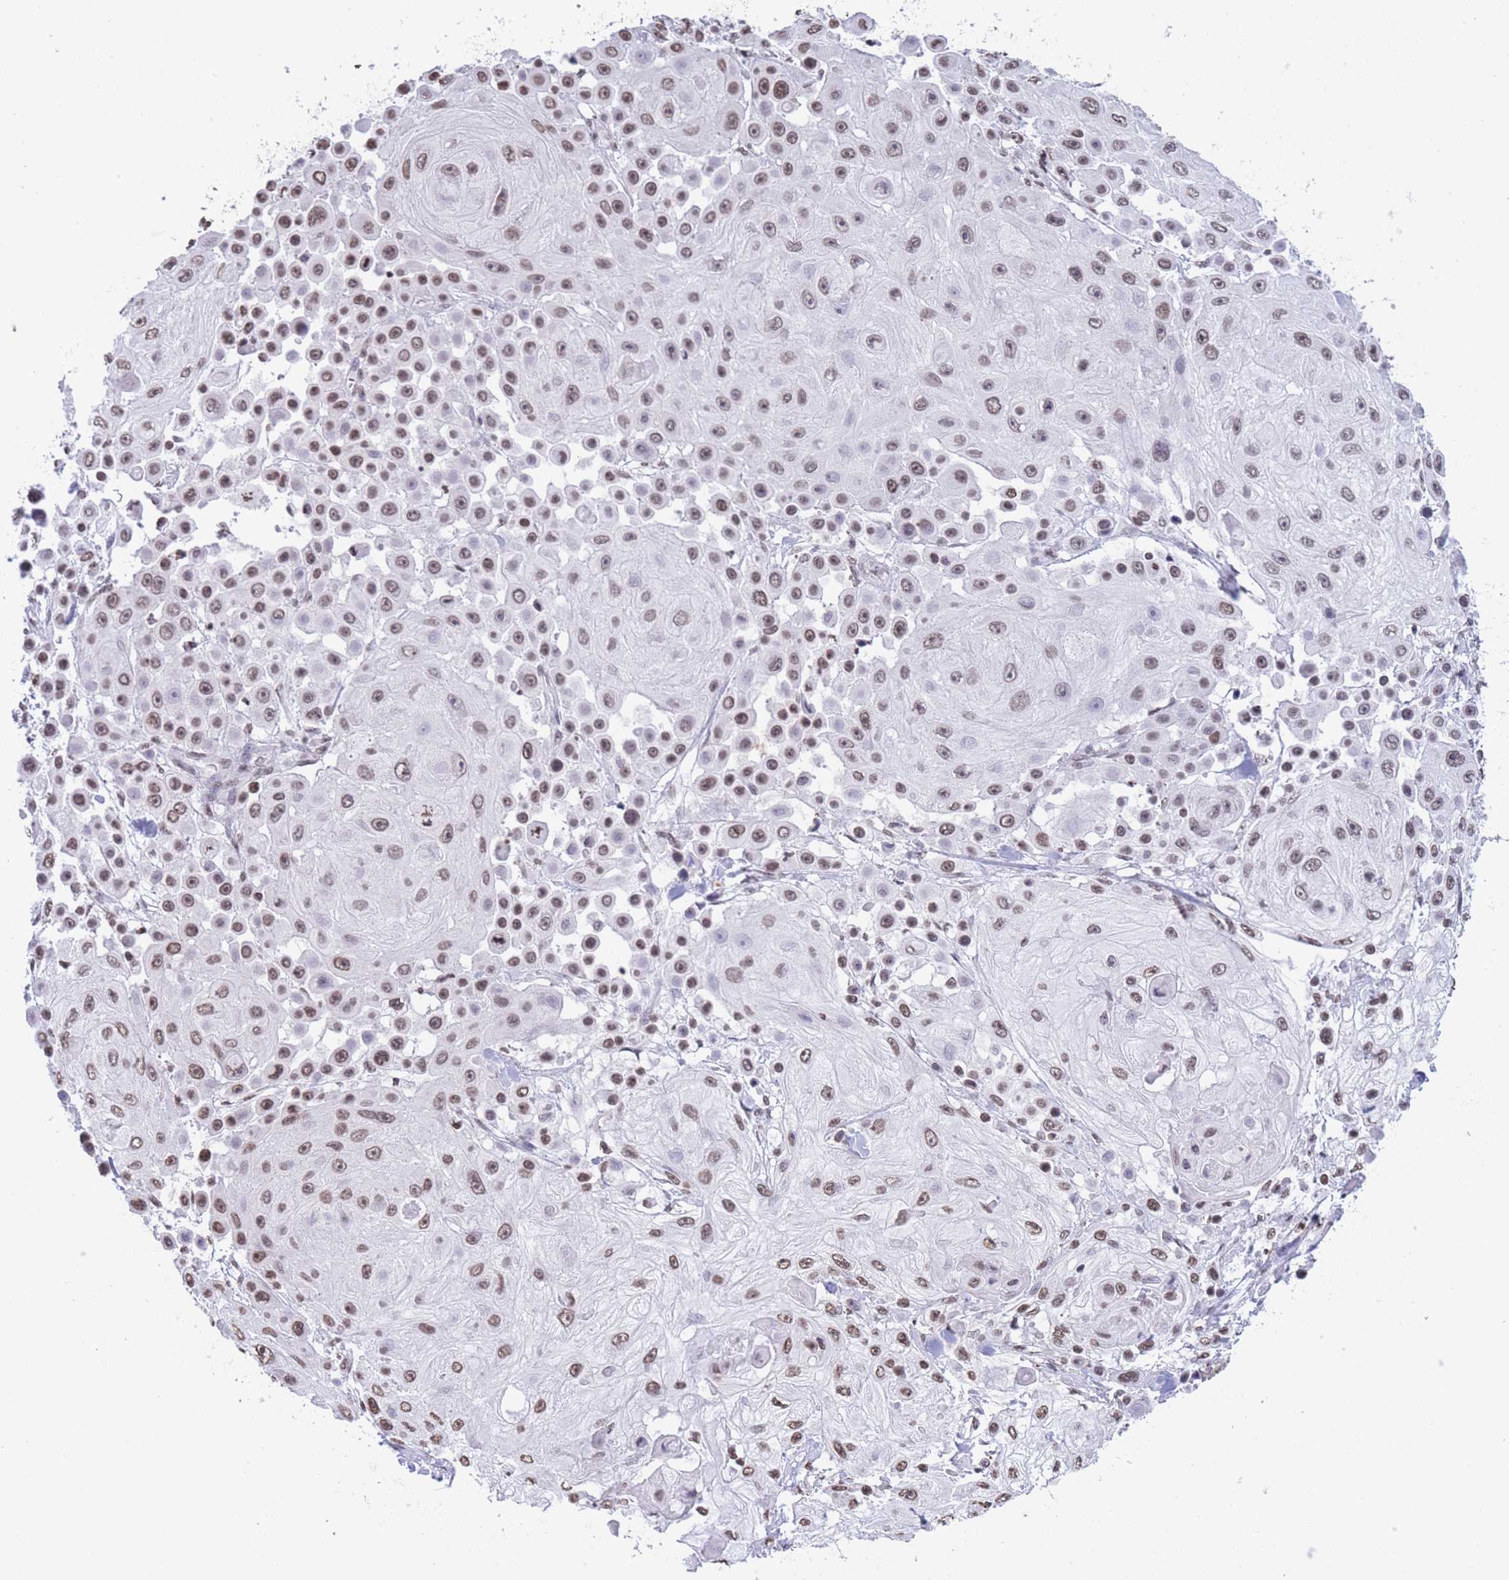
{"staining": {"intensity": "moderate", "quantity": ">75%", "location": "nuclear"}, "tissue": "skin cancer", "cell_type": "Tumor cells", "image_type": "cancer", "snomed": [{"axis": "morphology", "description": "Squamous cell carcinoma, NOS"}, {"axis": "topography", "description": "Skin"}], "caption": "Skin squamous cell carcinoma stained with immunohistochemistry (IHC) displays moderate nuclear staining in about >75% of tumor cells.", "gene": "H2BC11", "patient": {"sex": "male", "age": 67}}